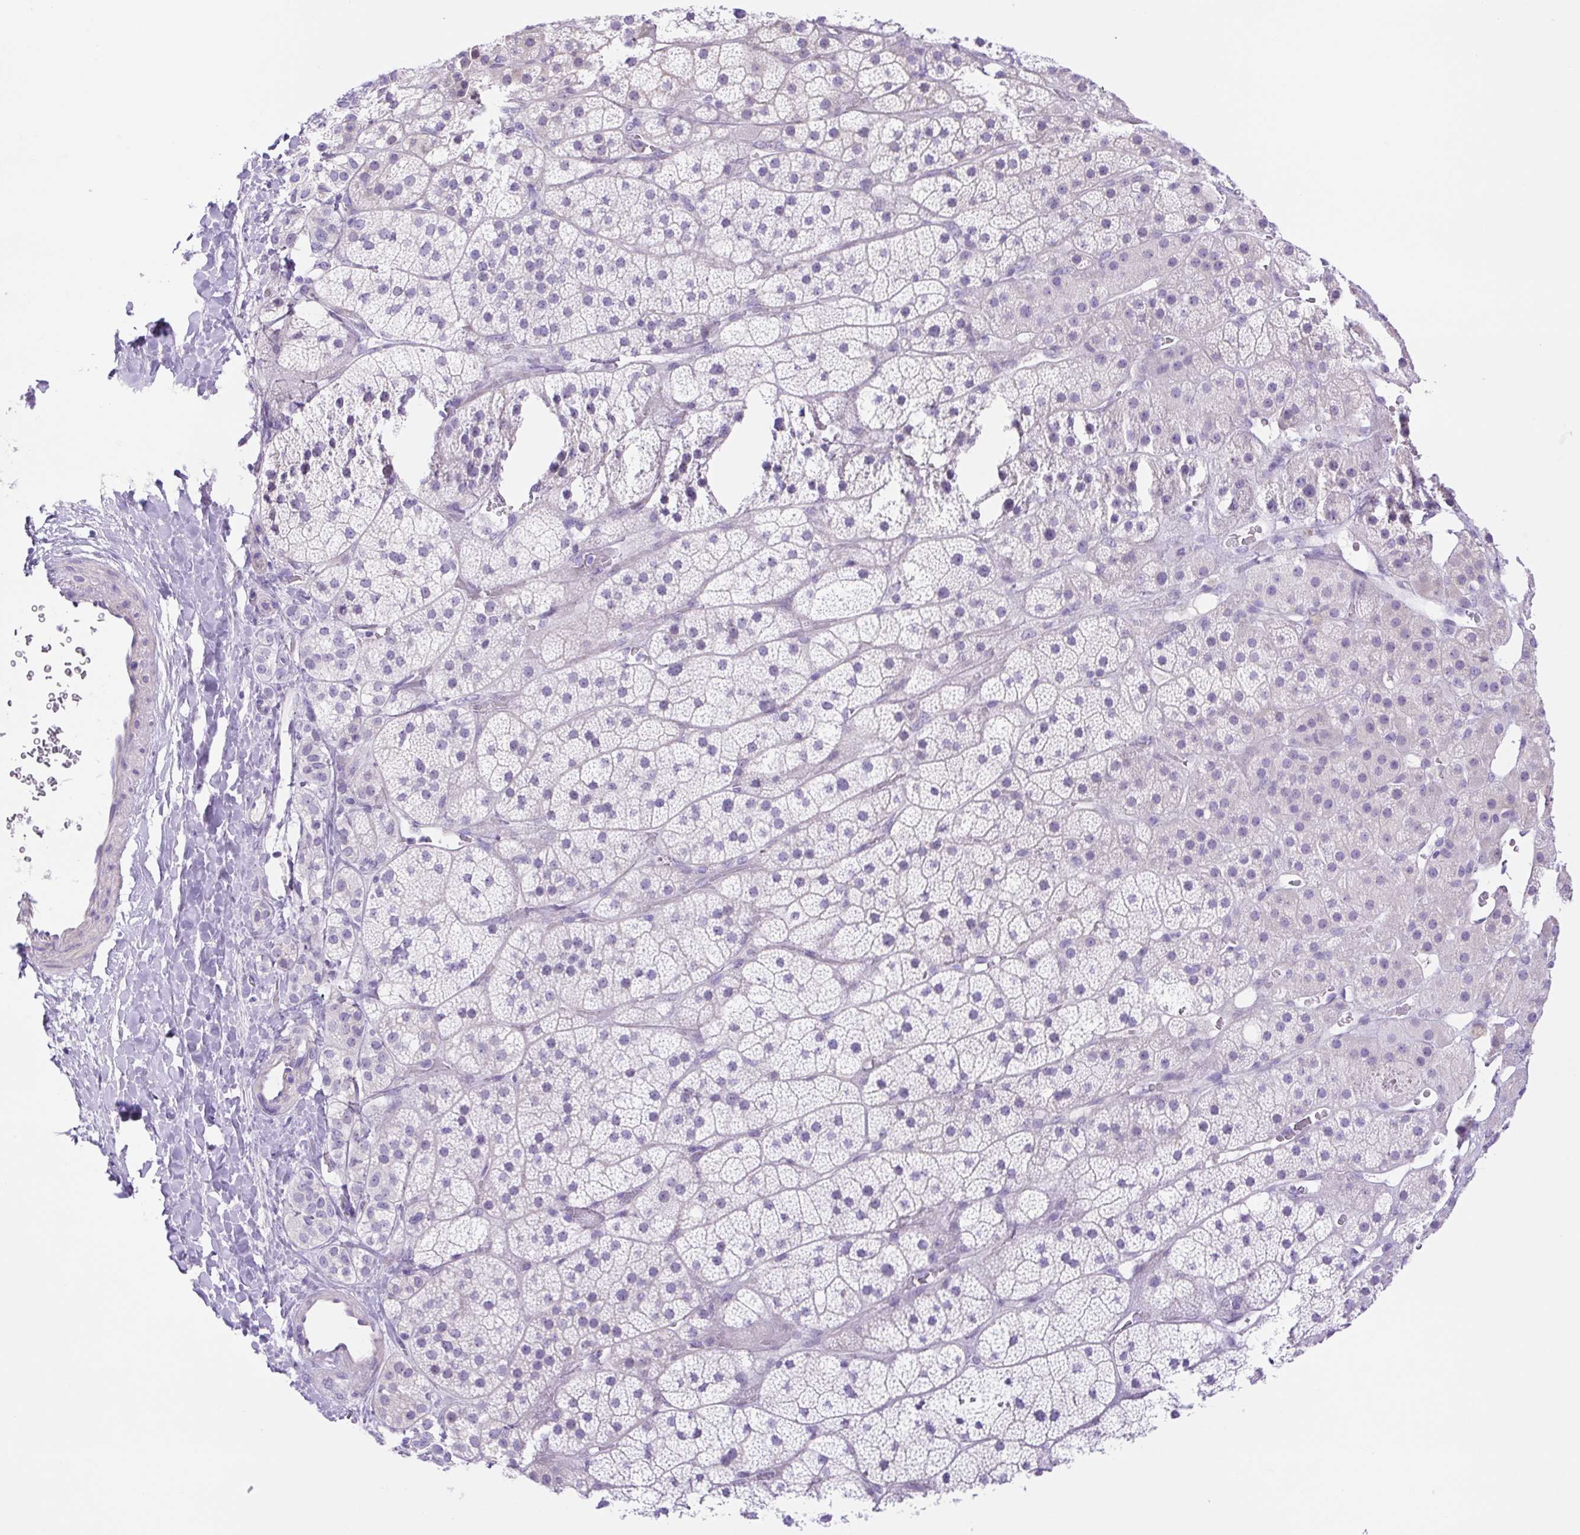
{"staining": {"intensity": "negative", "quantity": "none", "location": "none"}, "tissue": "adrenal gland", "cell_type": "Glandular cells", "image_type": "normal", "snomed": [{"axis": "morphology", "description": "Normal tissue, NOS"}, {"axis": "topography", "description": "Adrenal gland"}], "caption": "IHC micrograph of benign adrenal gland: adrenal gland stained with DAB (3,3'-diaminobenzidine) shows no significant protein staining in glandular cells.", "gene": "CDSN", "patient": {"sex": "male", "age": 57}}